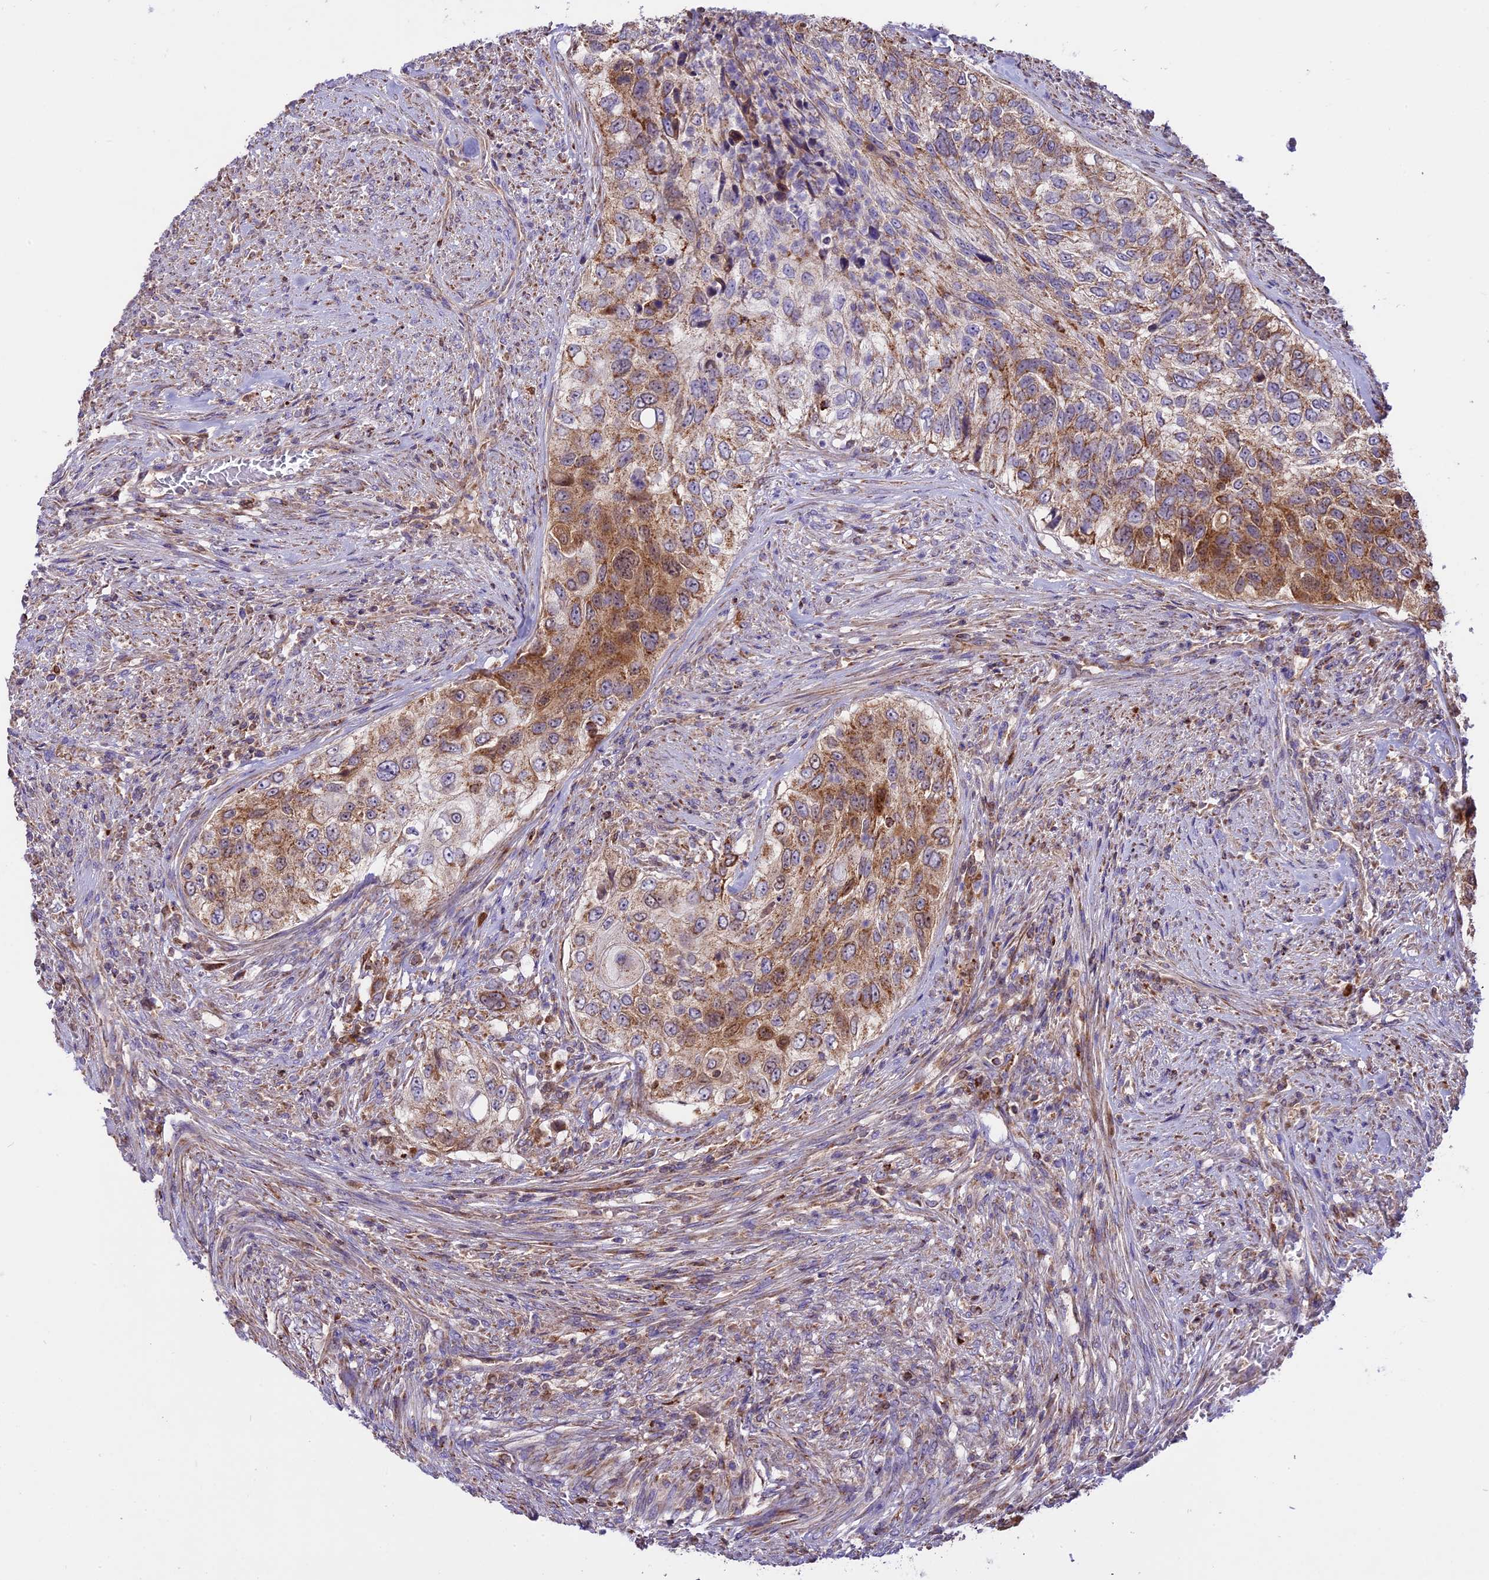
{"staining": {"intensity": "moderate", "quantity": "25%-75%", "location": "cytoplasmic/membranous"}, "tissue": "urothelial cancer", "cell_type": "Tumor cells", "image_type": "cancer", "snomed": [{"axis": "morphology", "description": "Urothelial carcinoma, High grade"}, {"axis": "topography", "description": "Urinary bladder"}], "caption": "There is medium levels of moderate cytoplasmic/membranous positivity in tumor cells of urothelial carcinoma (high-grade), as demonstrated by immunohistochemical staining (brown color).", "gene": "COX17", "patient": {"sex": "female", "age": 60}}